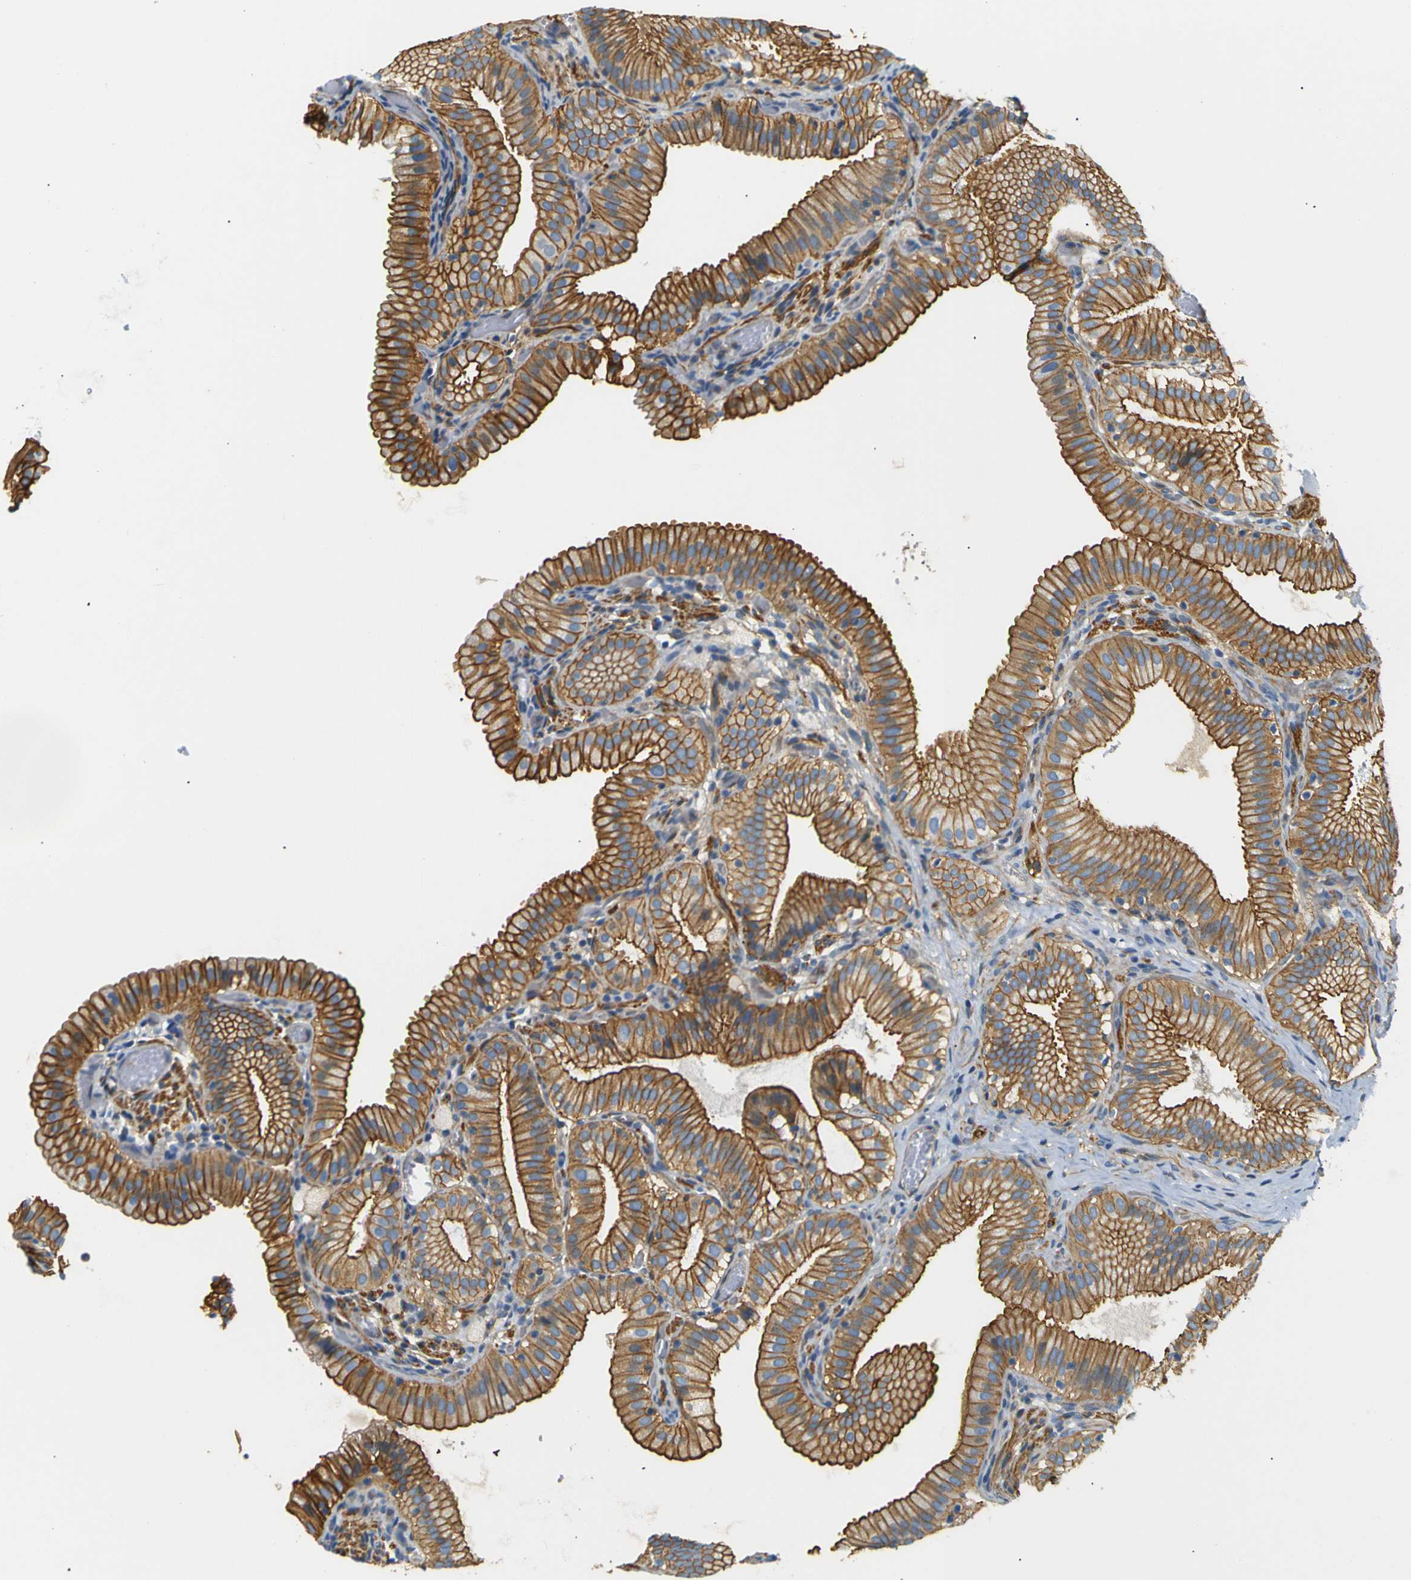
{"staining": {"intensity": "strong", "quantity": ">75%", "location": "cytoplasmic/membranous"}, "tissue": "gallbladder", "cell_type": "Glandular cells", "image_type": "normal", "snomed": [{"axis": "morphology", "description": "Normal tissue, NOS"}, {"axis": "topography", "description": "Gallbladder"}], "caption": "Glandular cells reveal high levels of strong cytoplasmic/membranous staining in about >75% of cells in benign gallbladder.", "gene": "SPTBN1", "patient": {"sex": "male", "age": 54}}